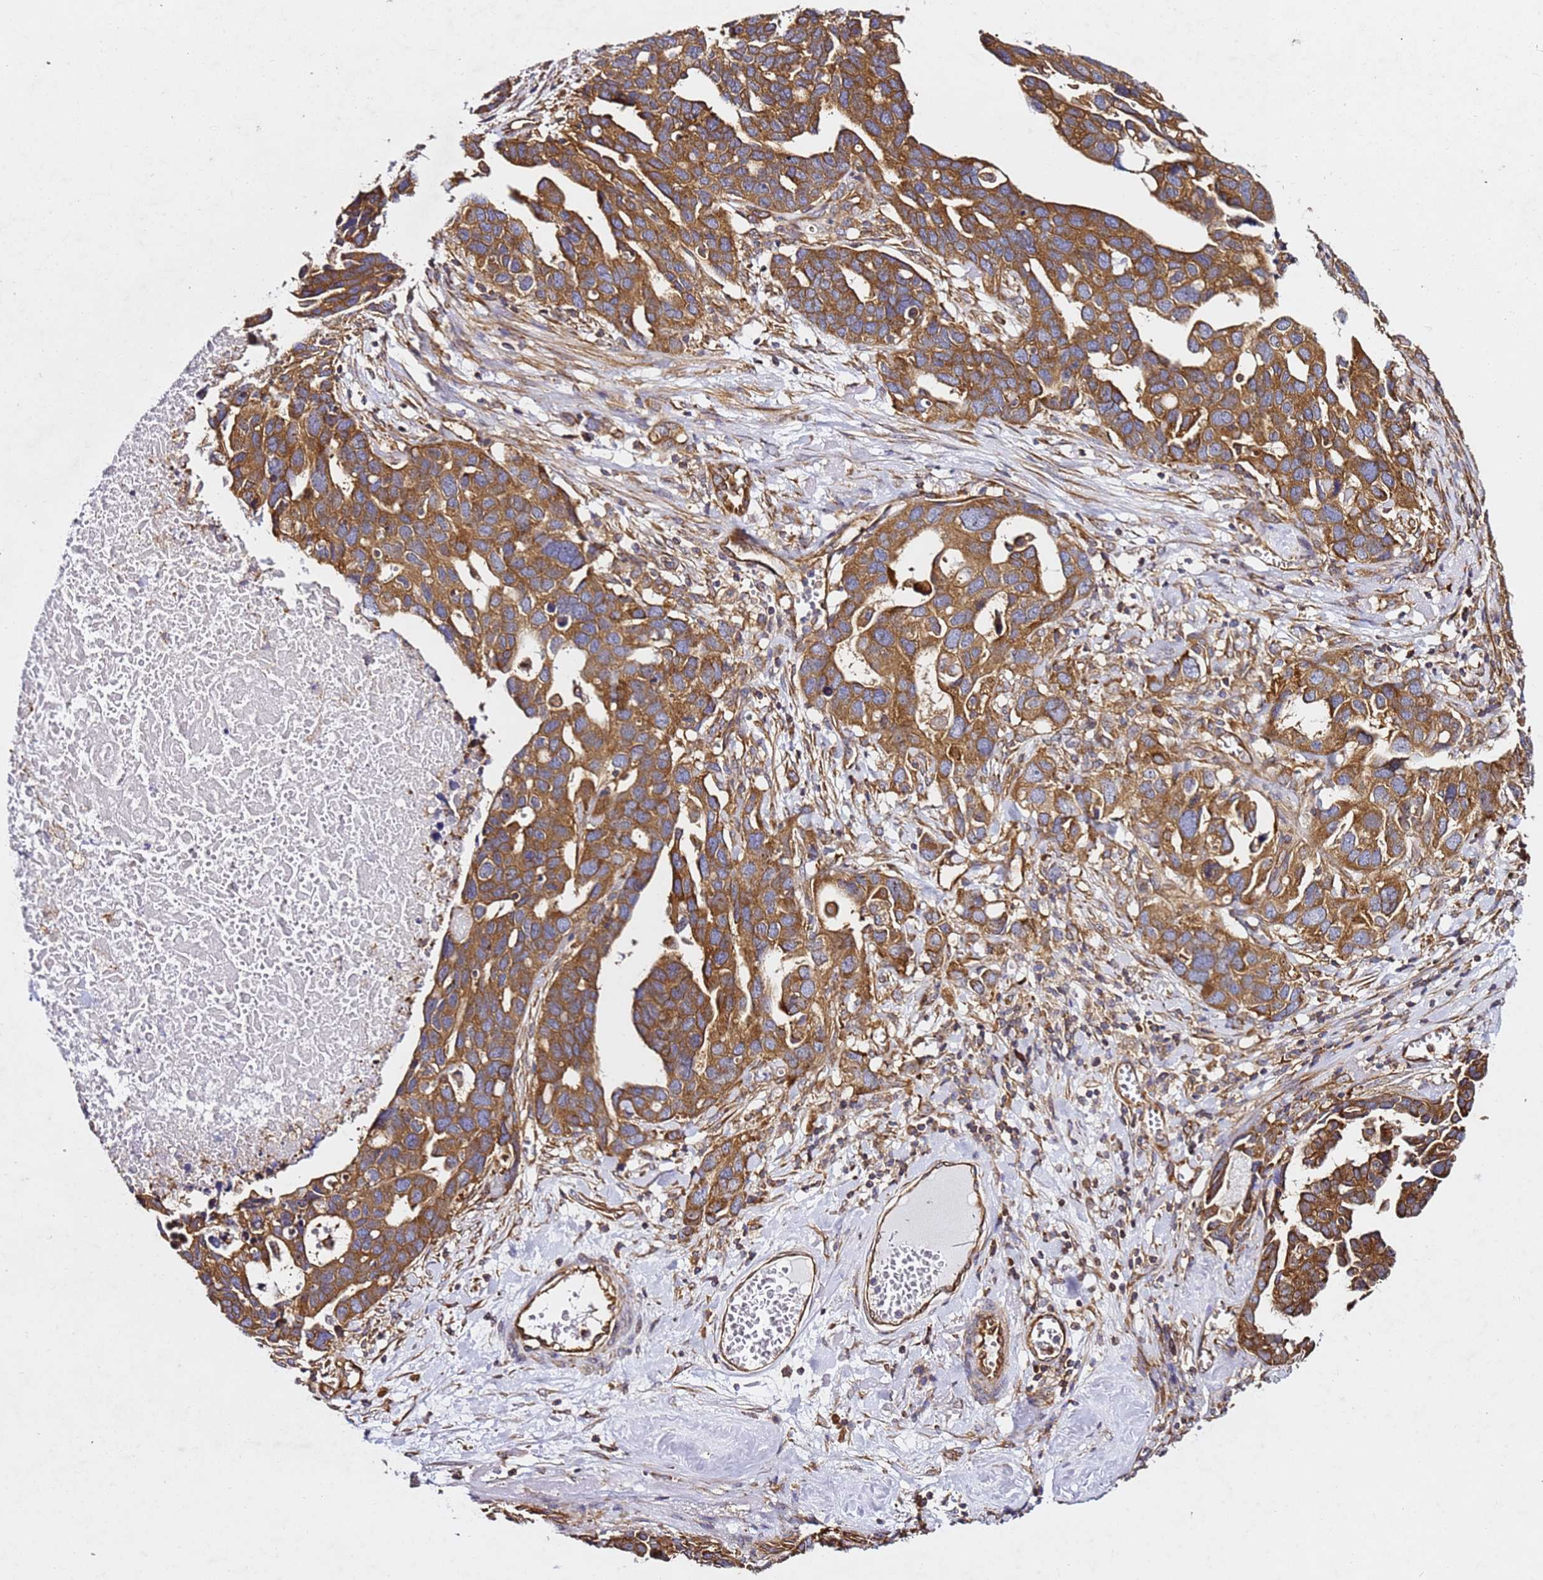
{"staining": {"intensity": "strong", "quantity": ">75%", "location": "cytoplasmic/membranous"}, "tissue": "ovarian cancer", "cell_type": "Tumor cells", "image_type": "cancer", "snomed": [{"axis": "morphology", "description": "Cystadenocarcinoma, serous, NOS"}, {"axis": "topography", "description": "Ovary"}], "caption": "Brown immunohistochemical staining in human ovarian serous cystadenocarcinoma displays strong cytoplasmic/membranous expression in about >75% of tumor cells. (Stains: DAB (3,3'-diaminobenzidine) in brown, nuclei in blue, Microscopy: brightfield microscopy at high magnification).", "gene": "TPST1", "patient": {"sex": "female", "age": 54}}